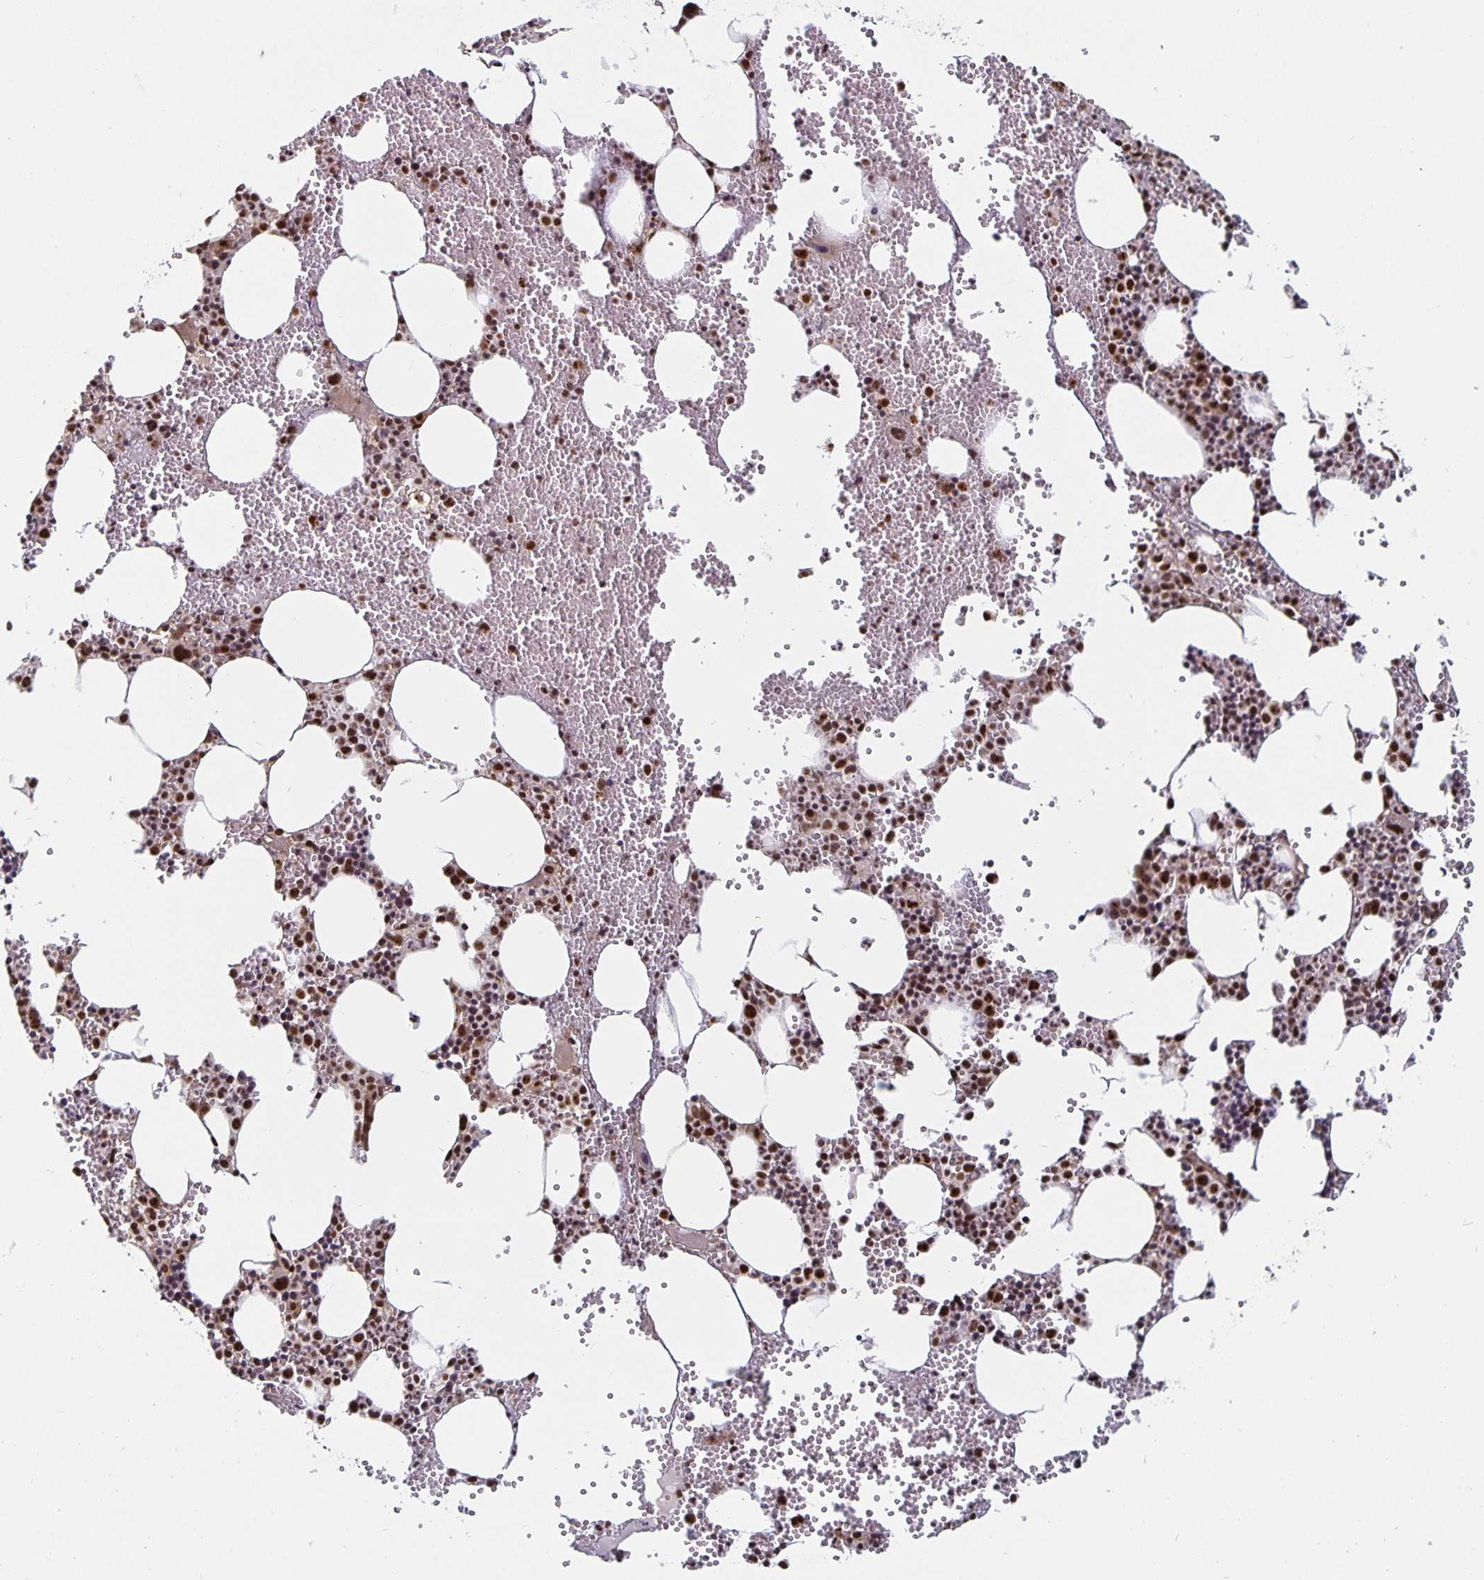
{"staining": {"intensity": "moderate", "quantity": ">75%", "location": "nuclear"}, "tissue": "bone marrow", "cell_type": "Hematopoietic cells", "image_type": "normal", "snomed": [{"axis": "morphology", "description": "Normal tissue, NOS"}, {"axis": "topography", "description": "Bone marrow"}], "caption": "The micrograph displays immunohistochemical staining of benign bone marrow. There is moderate nuclear positivity is present in approximately >75% of hematopoietic cells.", "gene": "LAS1L", "patient": {"sex": "male", "age": 89}}